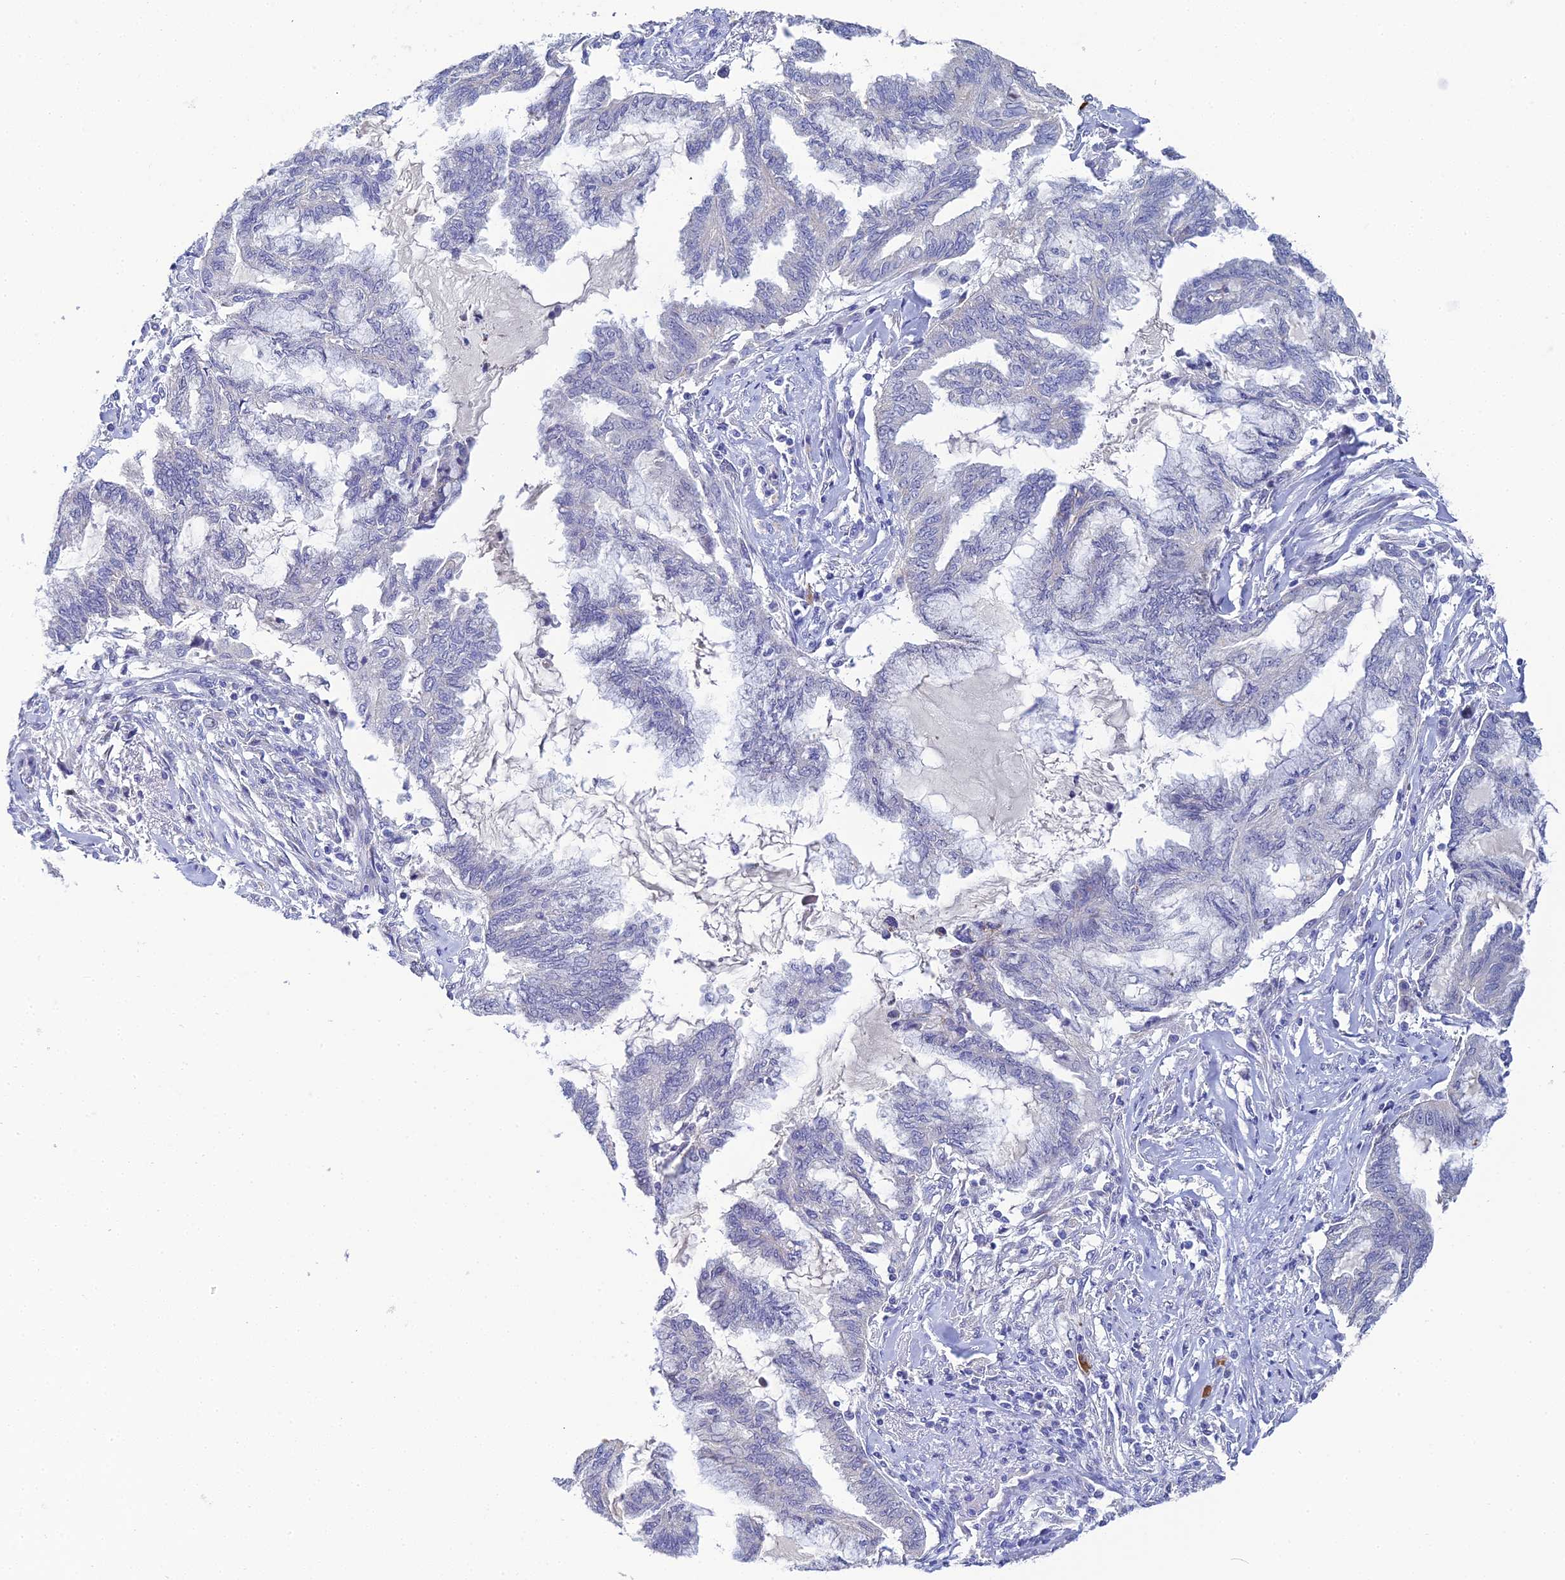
{"staining": {"intensity": "negative", "quantity": "none", "location": "none"}, "tissue": "endometrial cancer", "cell_type": "Tumor cells", "image_type": "cancer", "snomed": [{"axis": "morphology", "description": "Adenocarcinoma, NOS"}, {"axis": "topography", "description": "Endometrium"}], "caption": "This is a photomicrograph of immunohistochemistry (IHC) staining of endometrial cancer (adenocarcinoma), which shows no staining in tumor cells.", "gene": "PLPP4", "patient": {"sex": "female", "age": 86}}